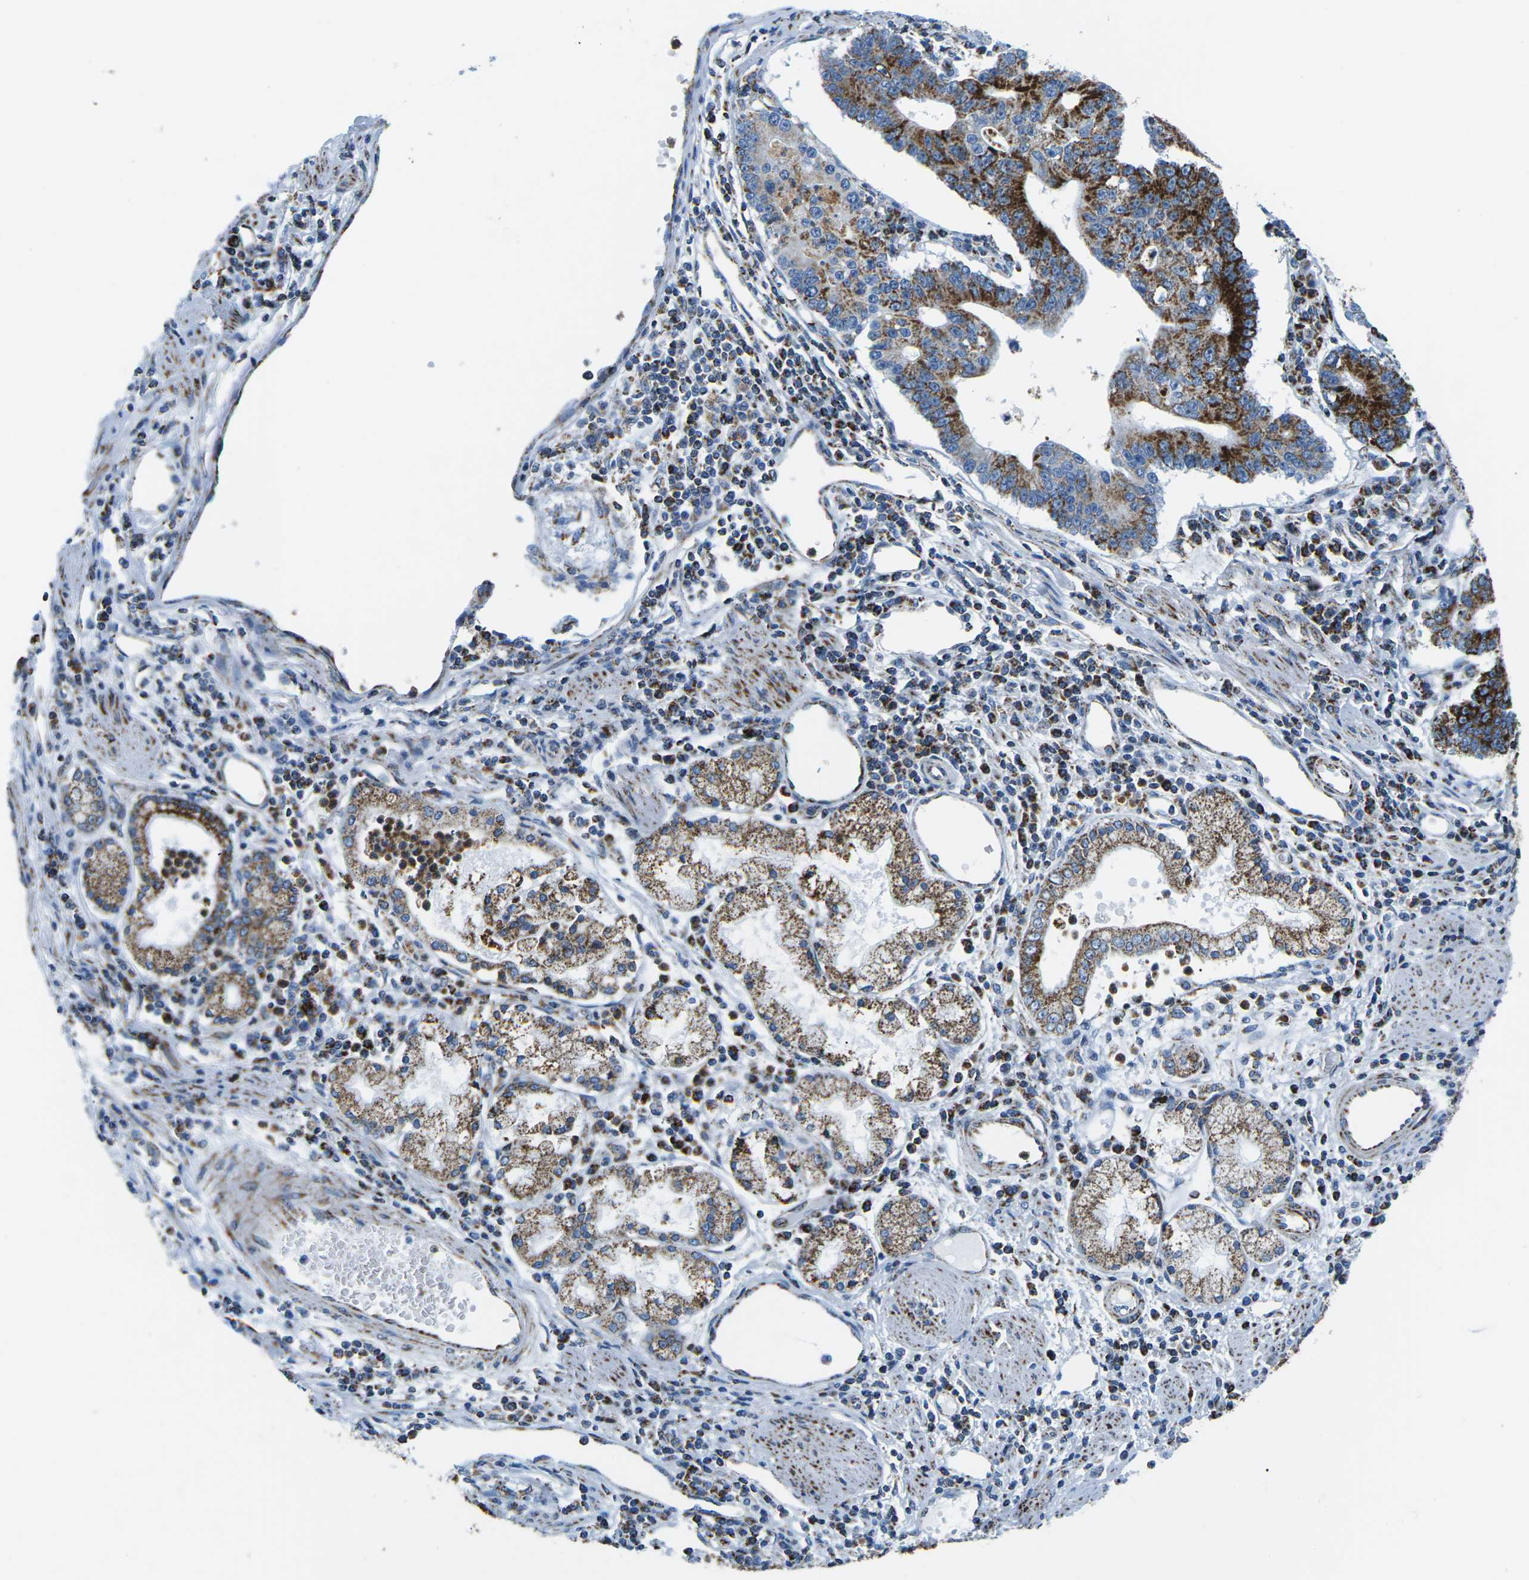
{"staining": {"intensity": "strong", "quantity": "25%-75%", "location": "cytoplasmic/membranous"}, "tissue": "stomach cancer", "cell_type": "Tumor cells", "image_type": "cancer", "snomed": [{"axis": "morphology", "description": "Adenocarcinoma, NOS"}, {"axis": "topography", "description": "Stomach"}], "caption": "This is an image of IHC staining of stomach adenocarcinoma, which shows strong staining in the cytoplasmic/membranous of tumor cells.", "gene": "COX6C", "patient": {"sex": "male", "age": 59}}